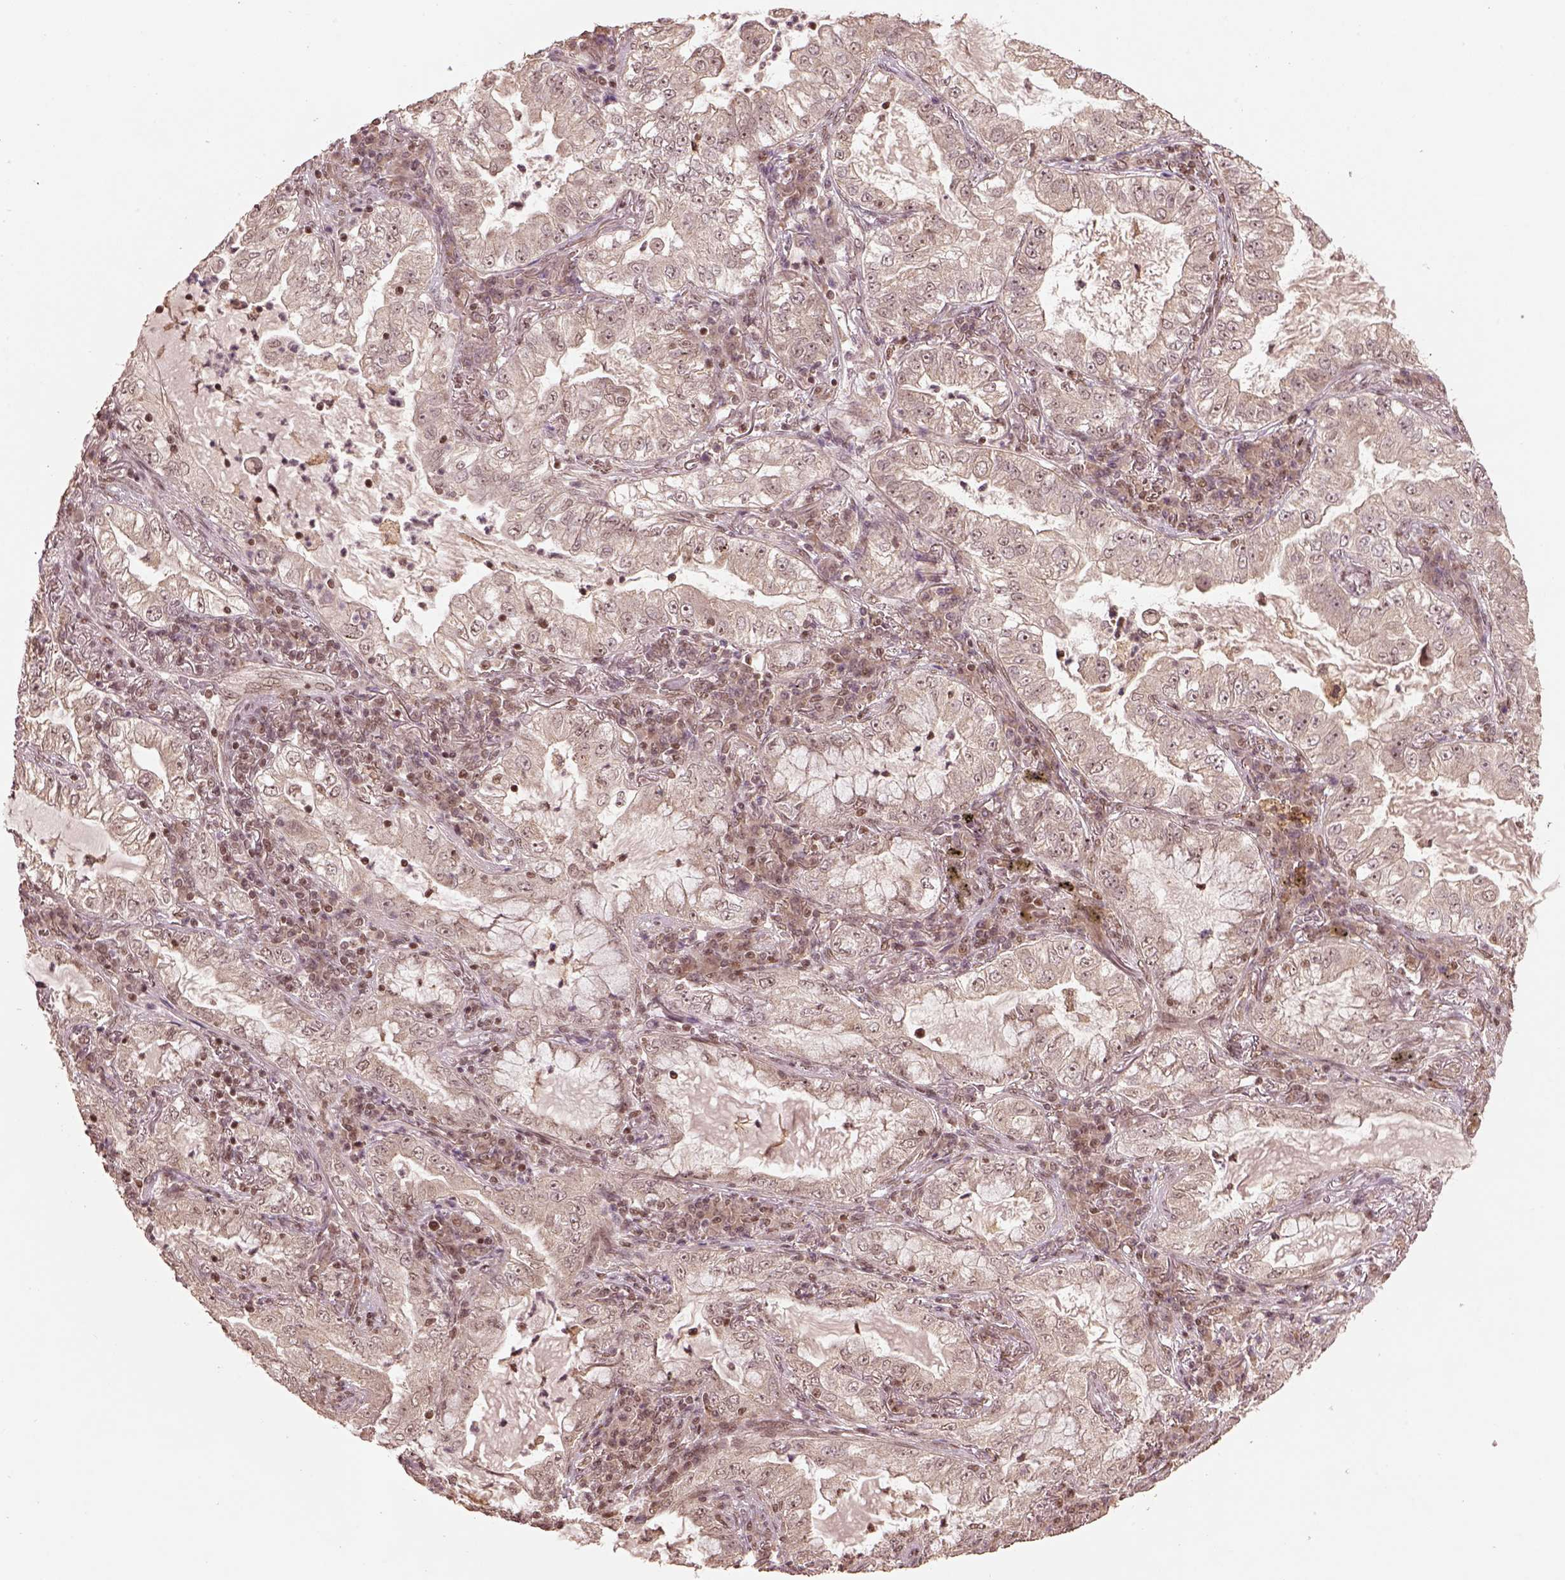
{"staining": {"intensity": "weak", "quantity": "<25%", "location": "nuclear"}, "tissue": "lung cancer", "cell_type": "Tumor cells", "image_type": "cancer", "snomed": [{"axis": "morphology", "description": "Adenocarcinoma, NOS"}, {"axis": "topography", "description": "Lung"}], "caption": "This is a photomicrograph of IHC staining of lung cancer, which shows no expression in tumor cells.", "gene": "BRD9", "patient": {"sex": "female", "age": 73}}